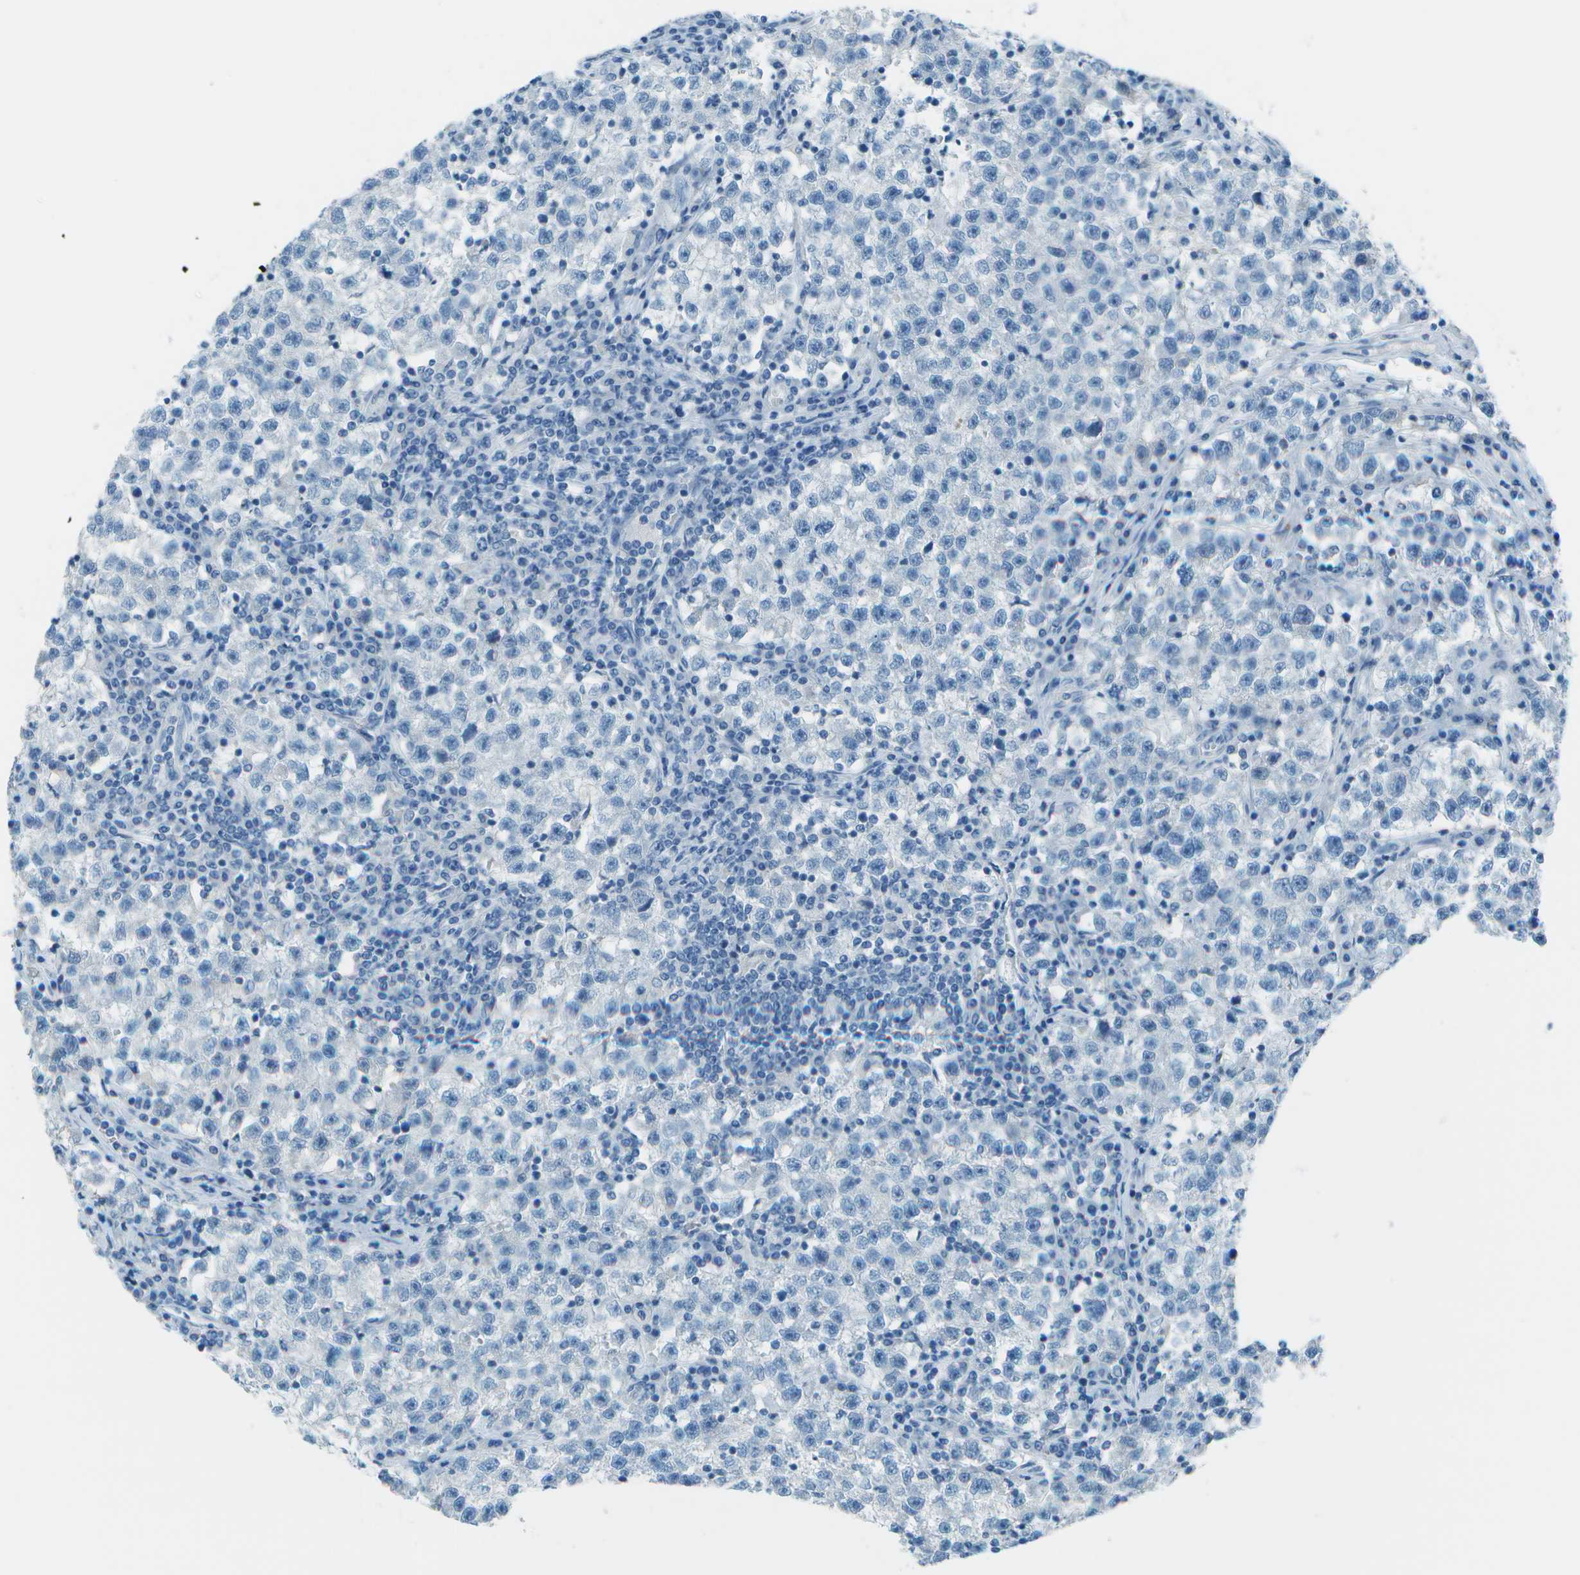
{"staining": {"intensity": "negative", "quantity": "none", "location": "none"}, "tissue": "testis cancer", "cell_type": "Tumor cells", "image_type": "cancer", "snomed": [{"axis": "morphology", "description": "Seminoma, NOS"}, {"axis": "topography", "description": "Testis"}], "caption": "High power microscopy histopathology image of an IHC photomicrograph of seminoma (testis), revealing no significant positivity in tumor cells.", "gene": "FGF1", "patient": {"sex": "male", "age": 22}}